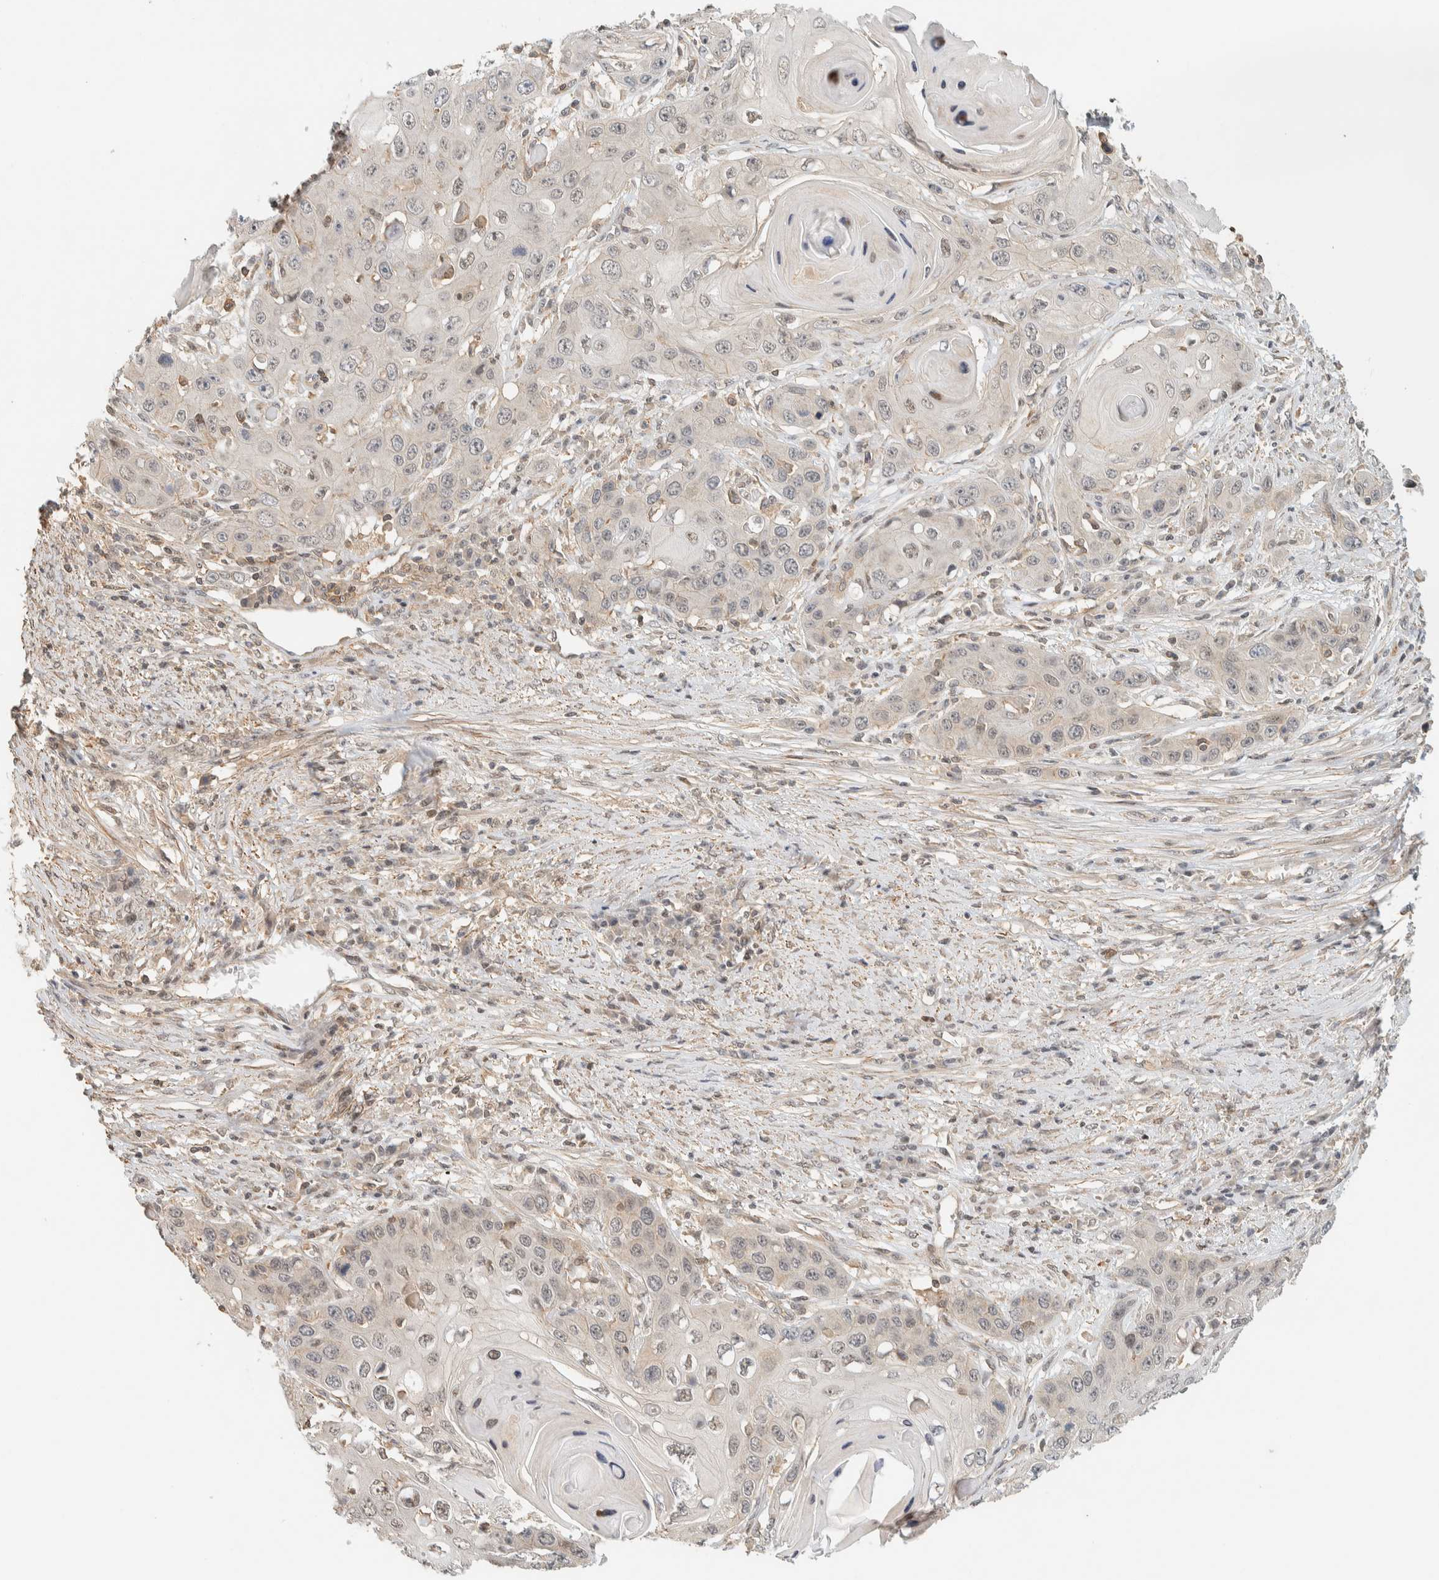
{"staining": {"intensity": "negative", "quantity": "none", "location": "none"}, "tissue": "skin cancer", "cell_type": "Tumor cells", "image_type": "cancer", "snomed": [{"axis": "morphology", "description": "Squamous cell carcinoma, NOS"}, {"axis": "topography", "description": "Skin"}], "caption": "Skin cancer (squamous cell carcinoma) was stained to show a protein in brown. There is no significant positivity in tumor cells.", "gene": "ARFGEF1", "patient": {"sex": "male", "age": 55}}